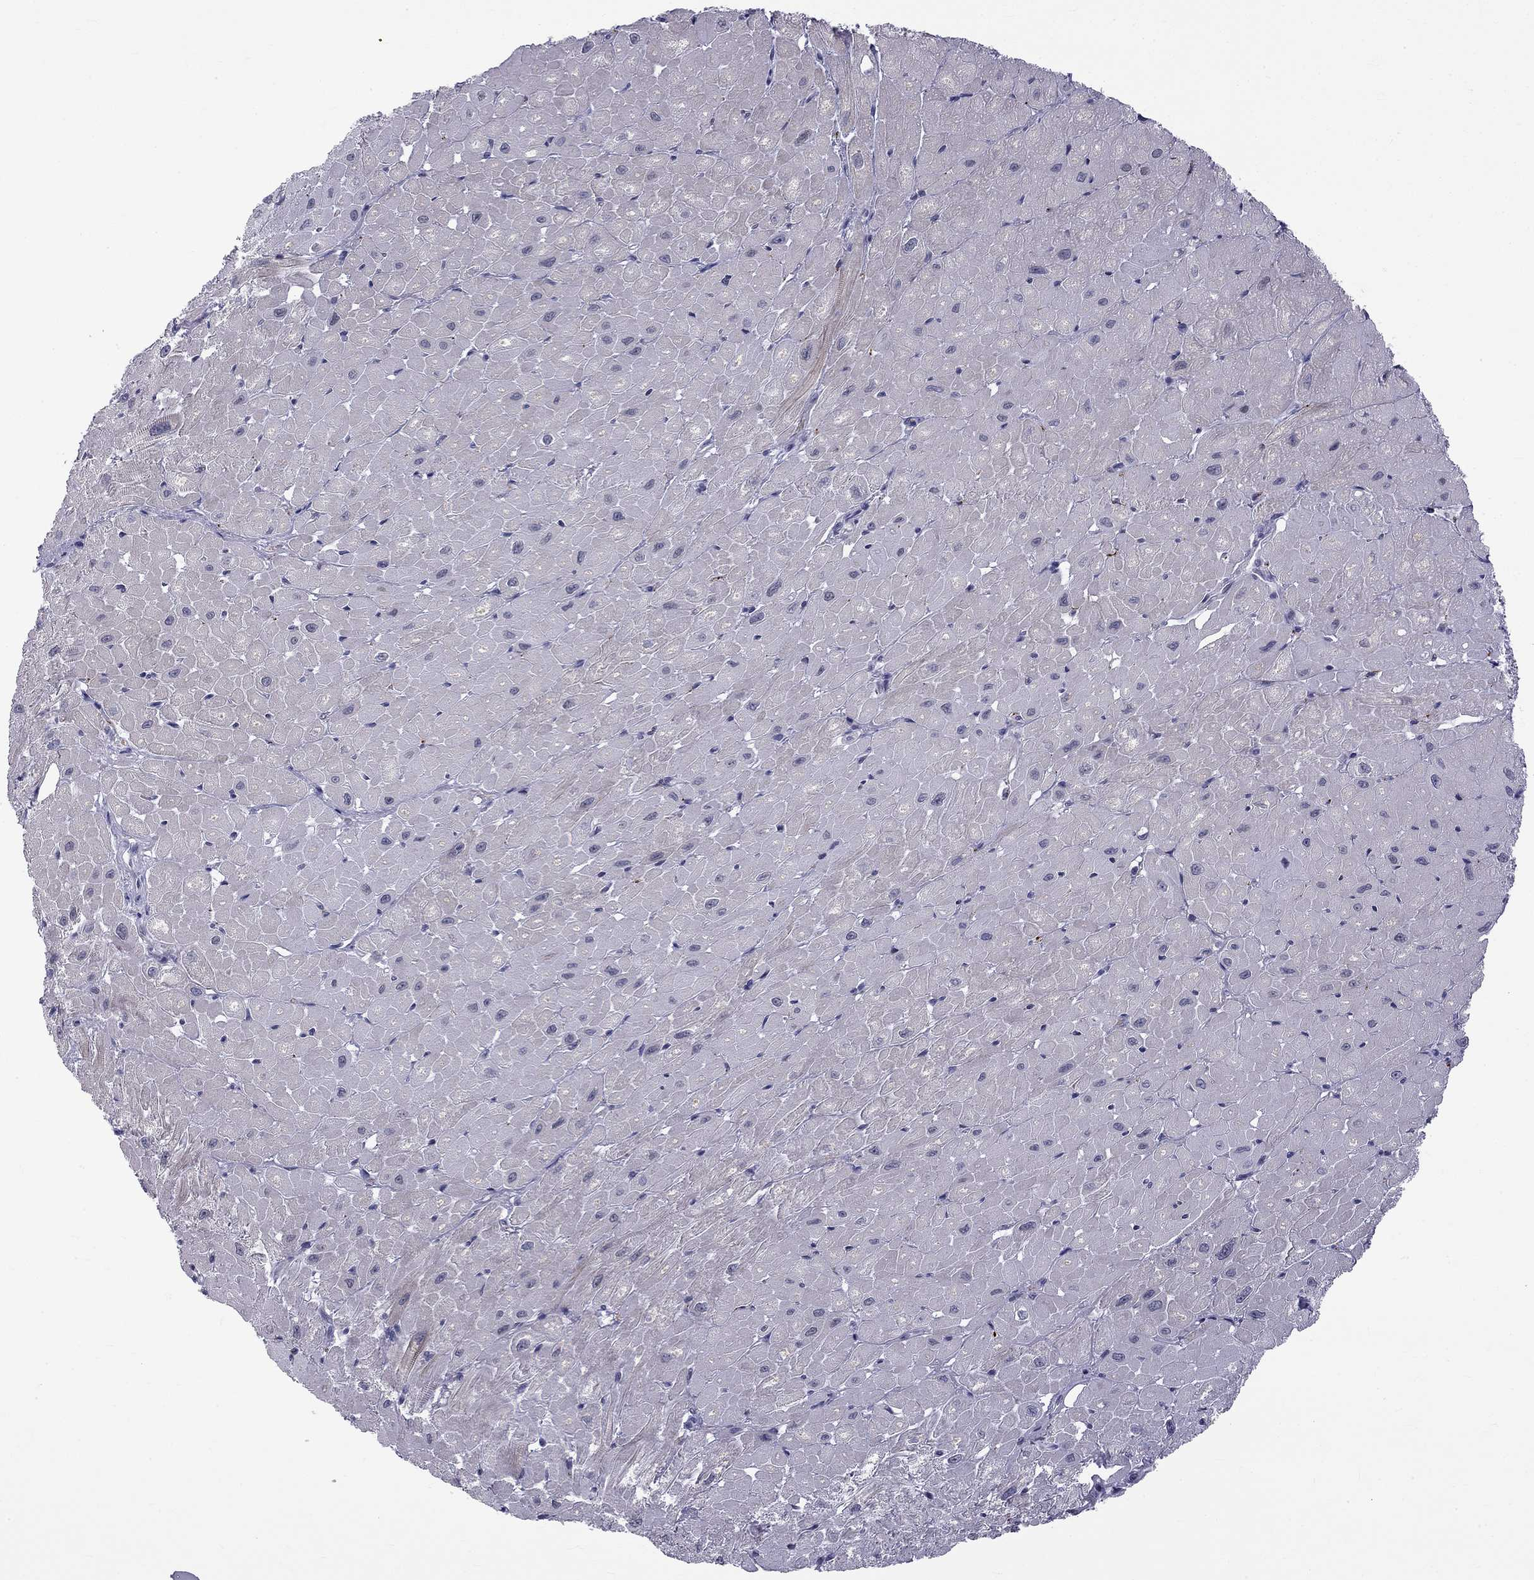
{"staining": {"intensity": "negative", "quantity": "none", "location": "none"}, "tissue": "heart muscle", "cell_type": "Cardiomyocytes", "image_type": "normal", "snomed": [{"axis": "morphology", "description": "Normal tissue, NOS"}, {"axis": "topography", "description": "Heart"}], "caption": "Cardiomyocytes are negative for brown protein staining in benign heart muscle. Nuclei are stained in blue.", "gene": "RTL9", "patient": {"sex": "male", "age": 62}}